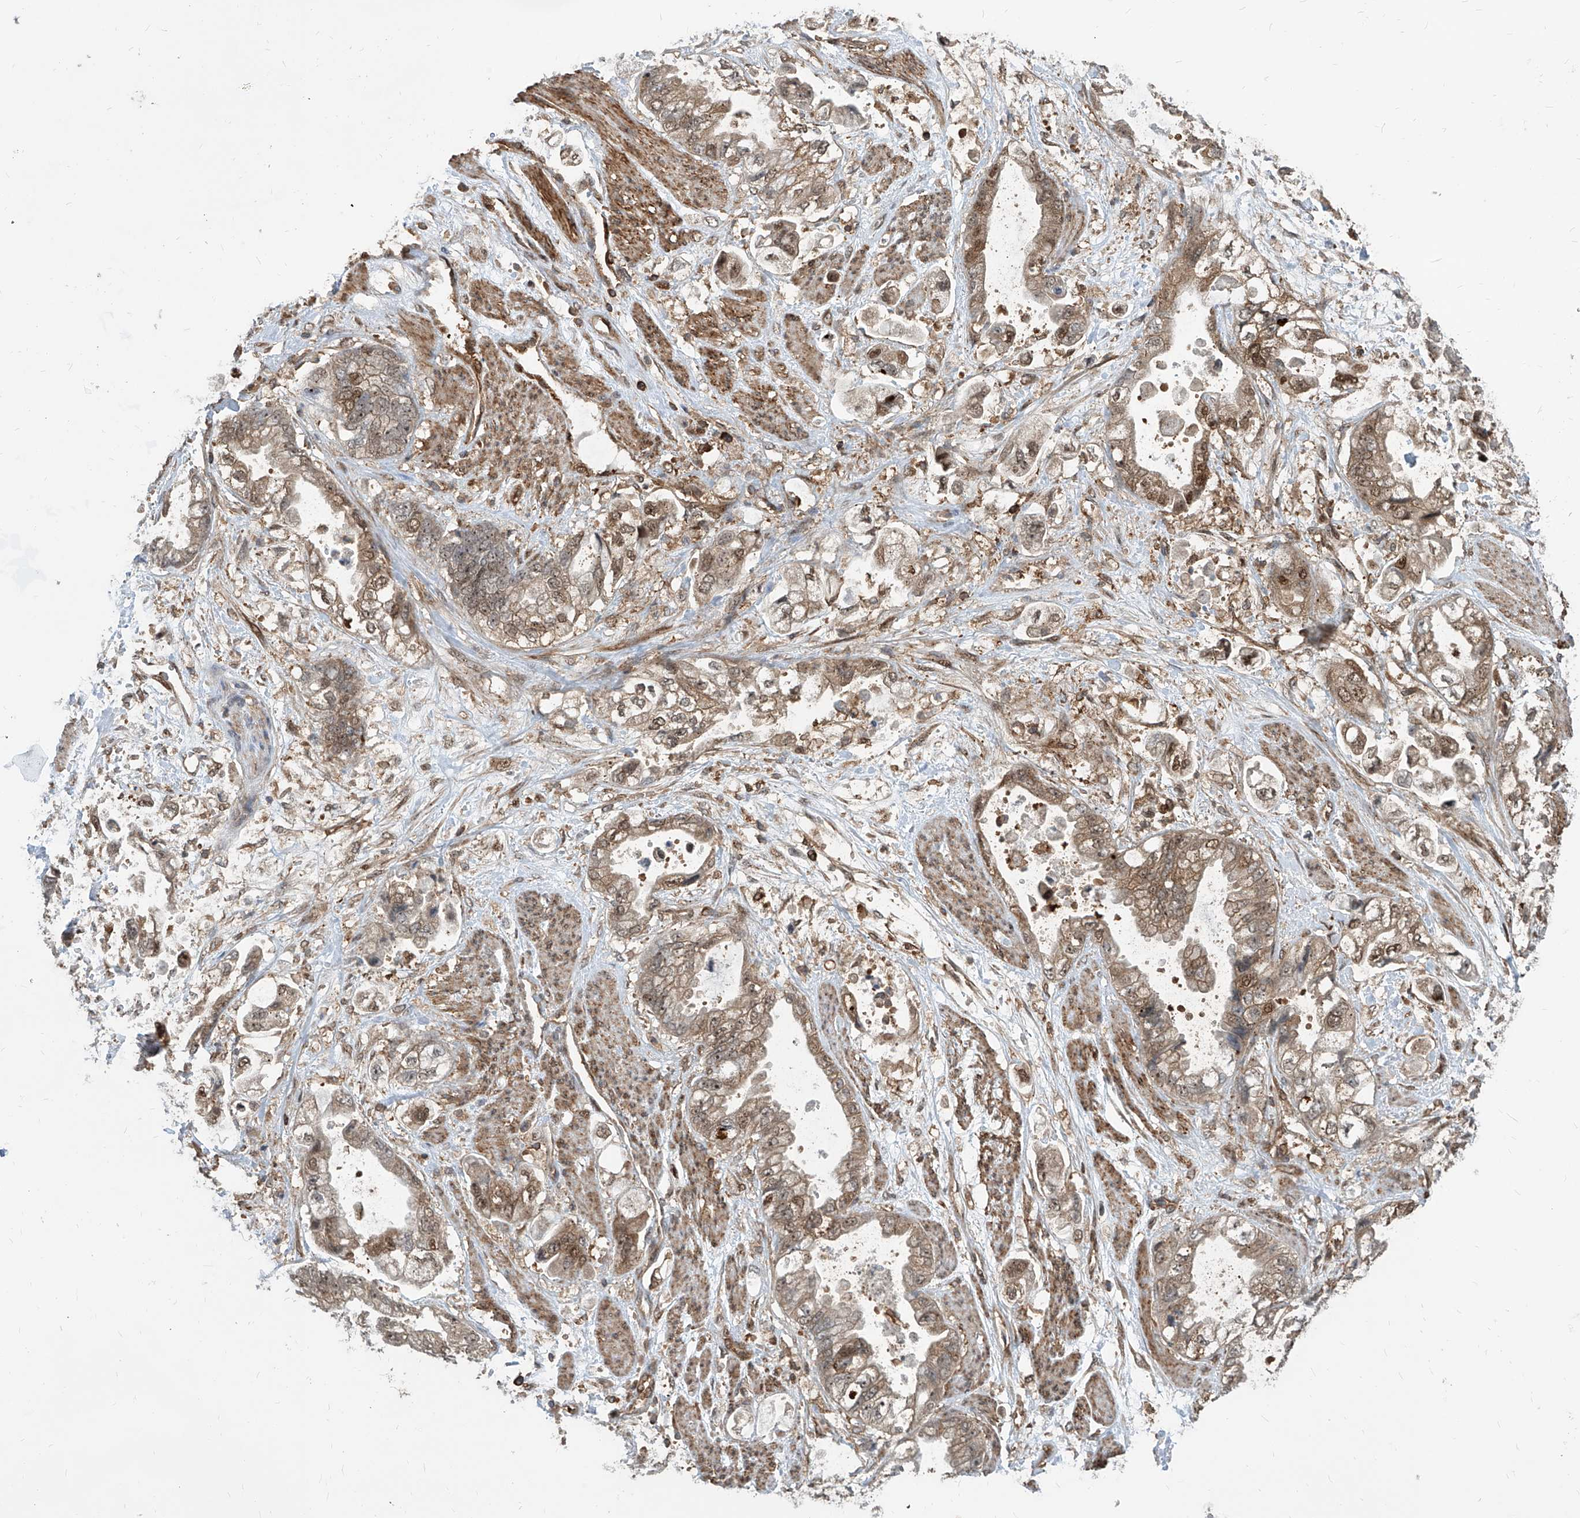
{"staining": {"intensity": "moderate", "quantity": ">75%", "location": "cytoplasmic/membranous,nuclear"}, "tissue": "stomach cancer", "cell_type": "Tumor cells", "image_type": "cancer", "snomed": [{"axis": "morphology", "description": "Adenocarcinoma, NOS"}, {"axis": "topography", "description": "Stomach"}], "caption": "This histopathology image reveals adenocarcinoma (stomach) stained with immunohistochemistry to label a protein in brown. The cytoplasmic/membranous and nuclear of tumor cells show moderate positivity for the protein. Nuclei are counter-stained blue.", "gene": "MAGED2", "patient": {"sex": "male", "age": 62}}